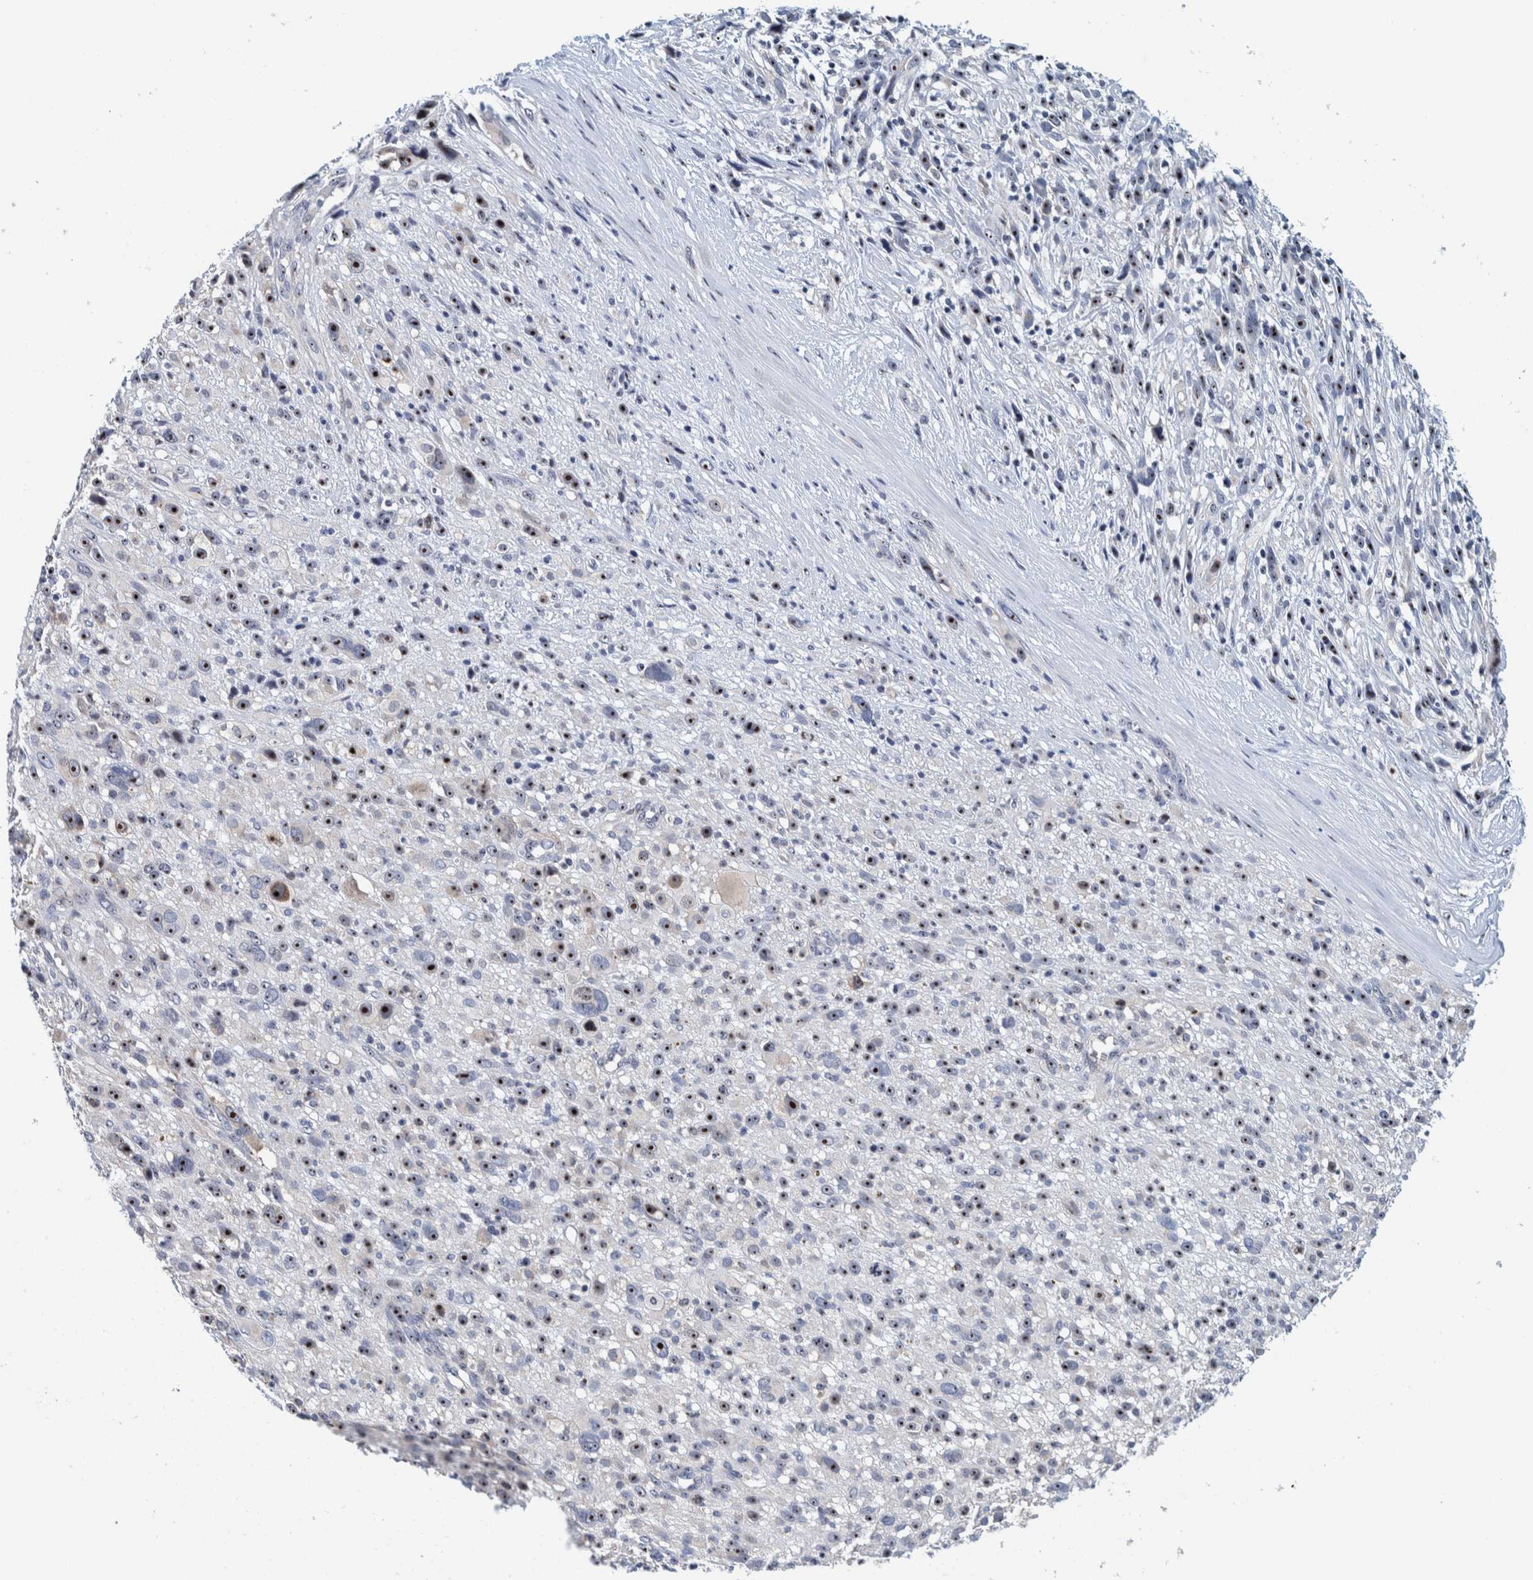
{"staining": {"intensity": "strong", "quantity": ">75%", "location": "nuclear"}, "tissue": "melanoma", "cell_type": "Tumor cells", "image_type": "cancer", "snomed": [{"axis": "morphology", "description": "Malignant melanoma, NOS"}, {"axis": "topography", "description": "Skin"}], "caption": "This micrograph demonstrates IHC staining of melanoma, with high strong nuclear staining in approximately >75% of tumor cells.", "gene": "NOL11", "patient": {"sex": "female", "age": 55}}